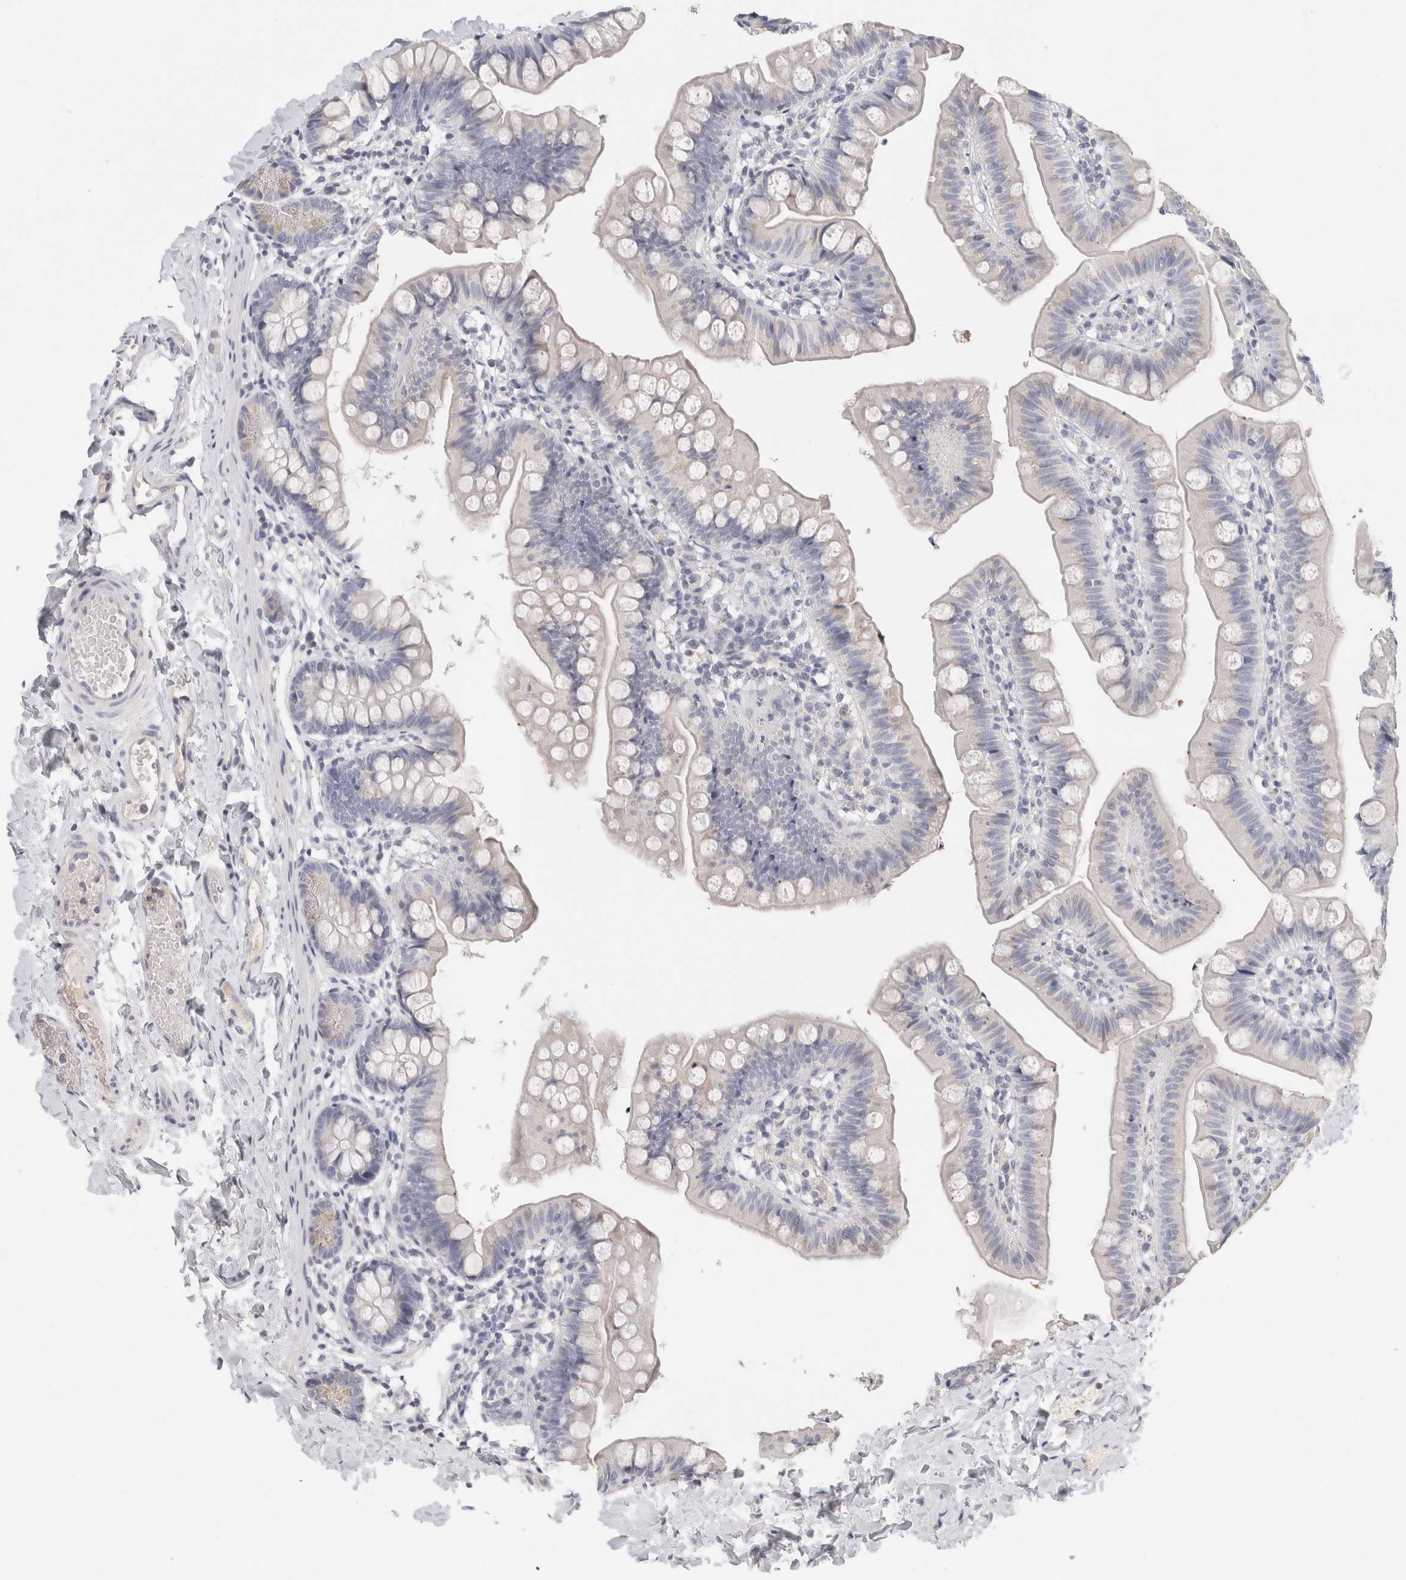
{"staining": {"intensity": "moderate", "quantity": "<25%", "location": "cytoplasmic/membranous"}, "tissue": "small intestine", "cell_type": "Glandular cells", "image_type": "normal", "snomed": [{"axis": "morphology", "description": "Normal tissue, NOS"}, {"axis": "topography", "description": "Small intestine"}], "caption": "Protein staining demonstrates moderate cytoplasmic/membranous staining in approximately <25% of glandular cells in normal small intestine. (DAB = brown stain, brightfield microscopy at high magnification).", "gene": "STK31", "patient": {"sex": "male", "age": 7}}